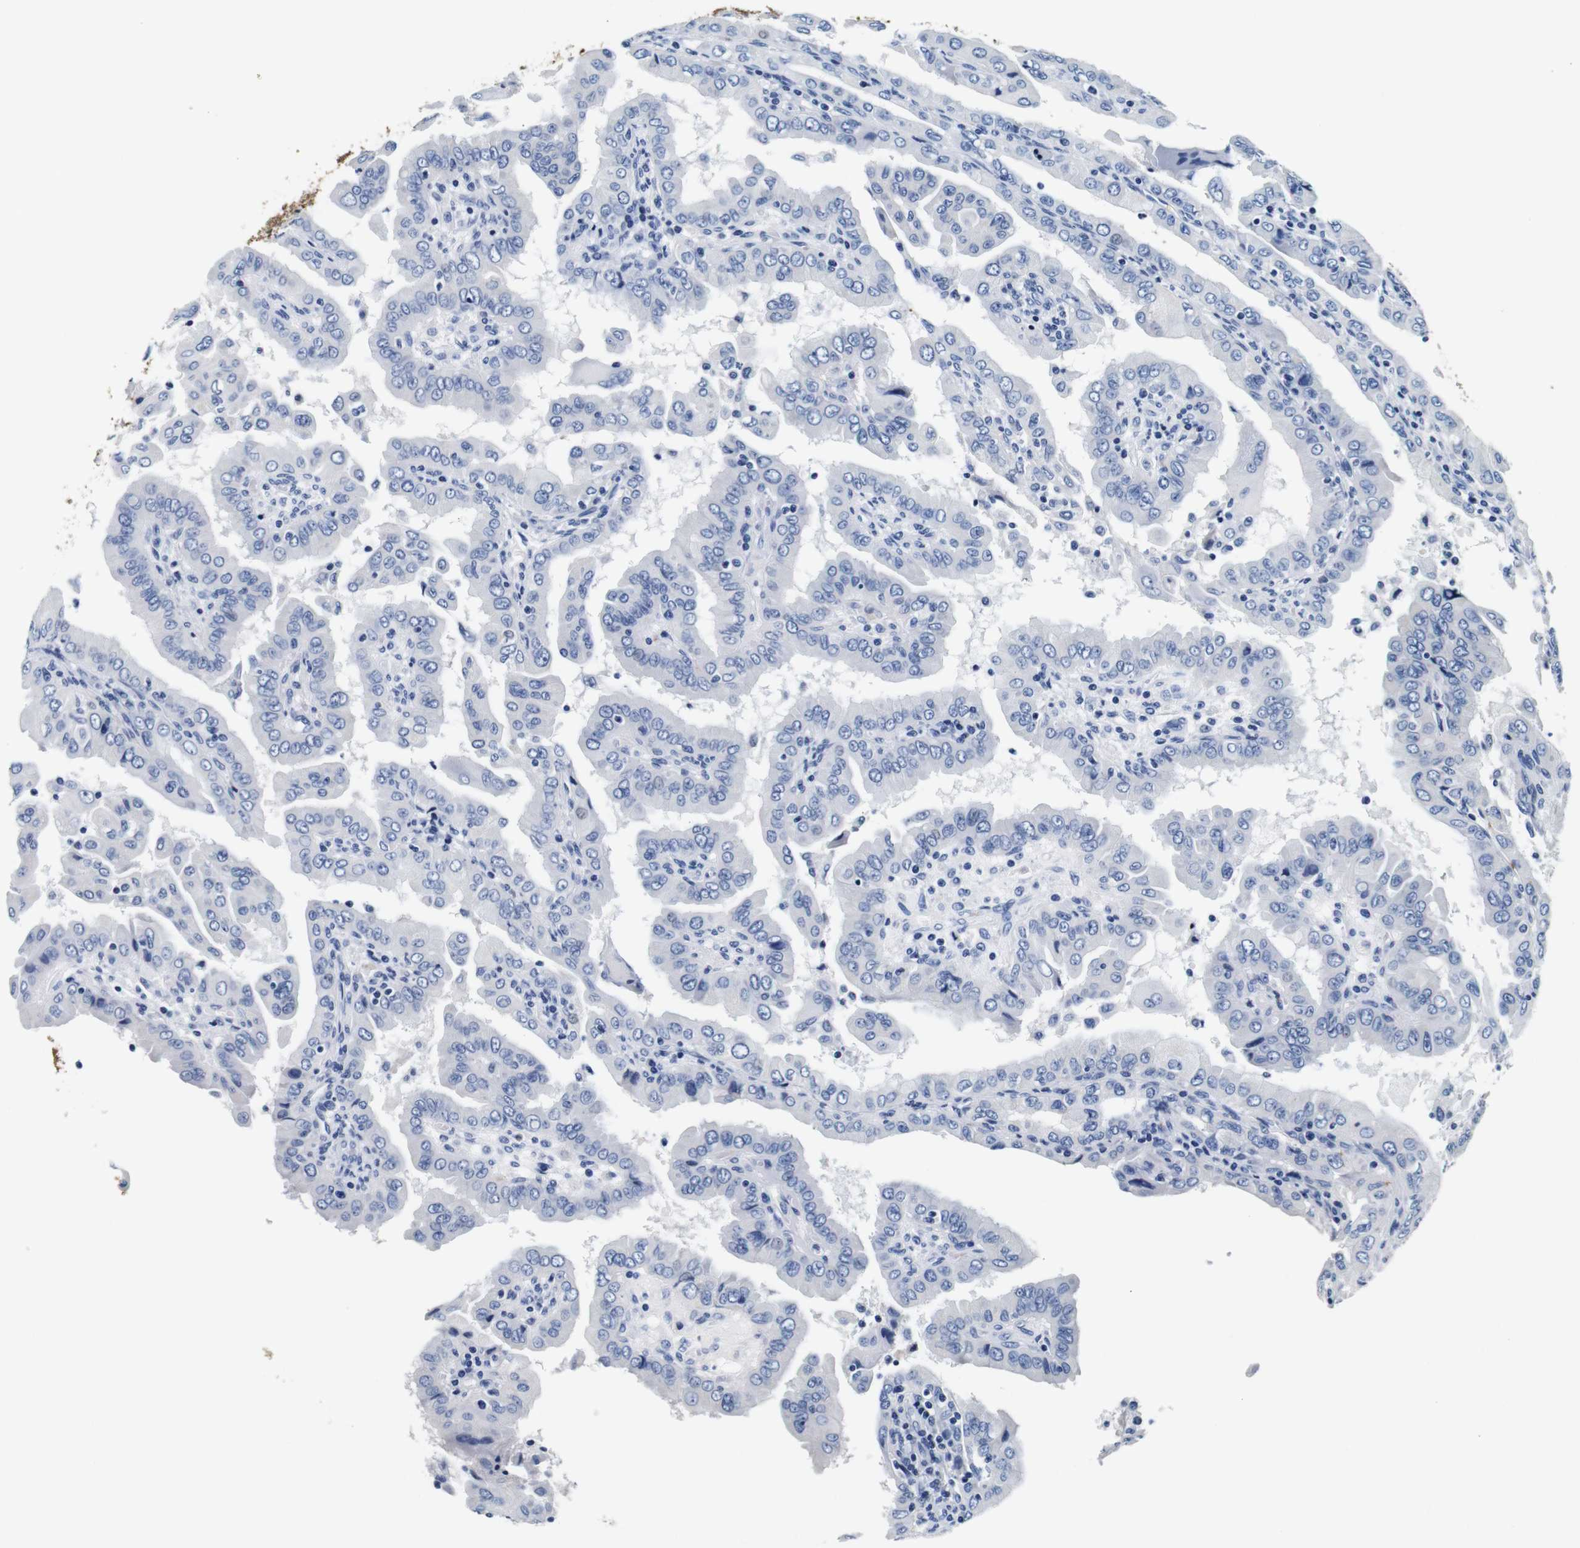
{"staining": {"intensity": "negative", "quantity": "none", "location": "none"}, "tissue": "thyroid cancer", "cell_type": "Tumor cells", "image_type": "cancer", "snomed": [{"axis": "morphology", "description": "Papillary adenocarcinoma, NOS"}, {"axis": "topography", "description": "Thyroid gland"}], "caption": "Thyroid cancer (papillary adenocarcinoma) stained for a protein using IHC displays no positivity tumor cells.", "gene": "GP1BA", "patient": {"sex": "male", "age": 33}}